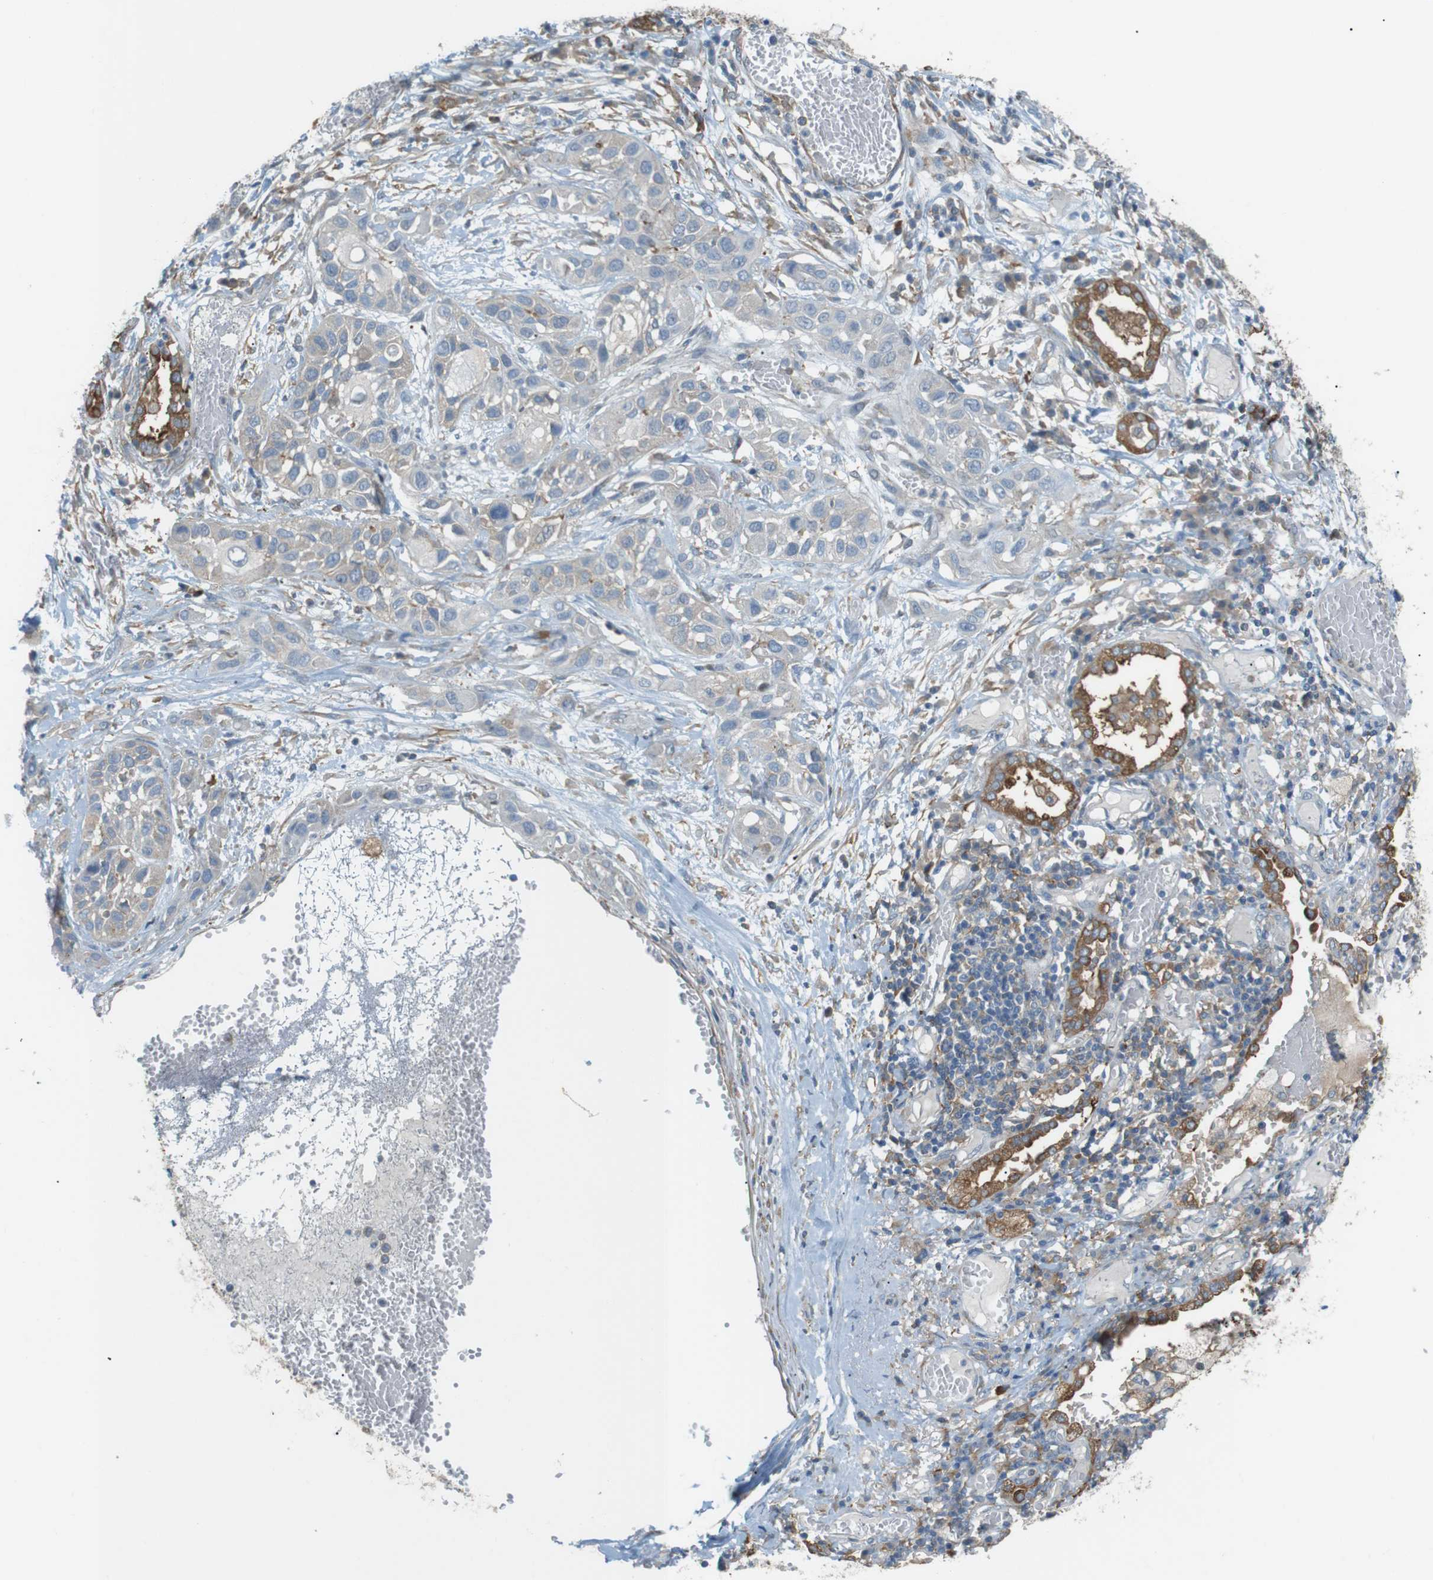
{"staining": {"intensity": "negative", "quantity": "none", "location": "none"}, "tissue": "lung cancer", "cell_type": "Tumor cells", "image_type": "cancer", "snomed": [{"axis": "morphology", "description": "Squamous cell carcinoma, NOS"}, {"axis": "topography", "description": "Lung"}], "caption": "This micrograph is of squamous cell carcinoma (lung) stained with immunohistochemistry to label a protein in brown with the nuclei are counter-stained blue. There is no expression in tumor cells. (DAB IHC visualized using brightfield microscopy, high magnification).", "gene": "PEPD", "patient": {"sex": "male", "age": 71}}